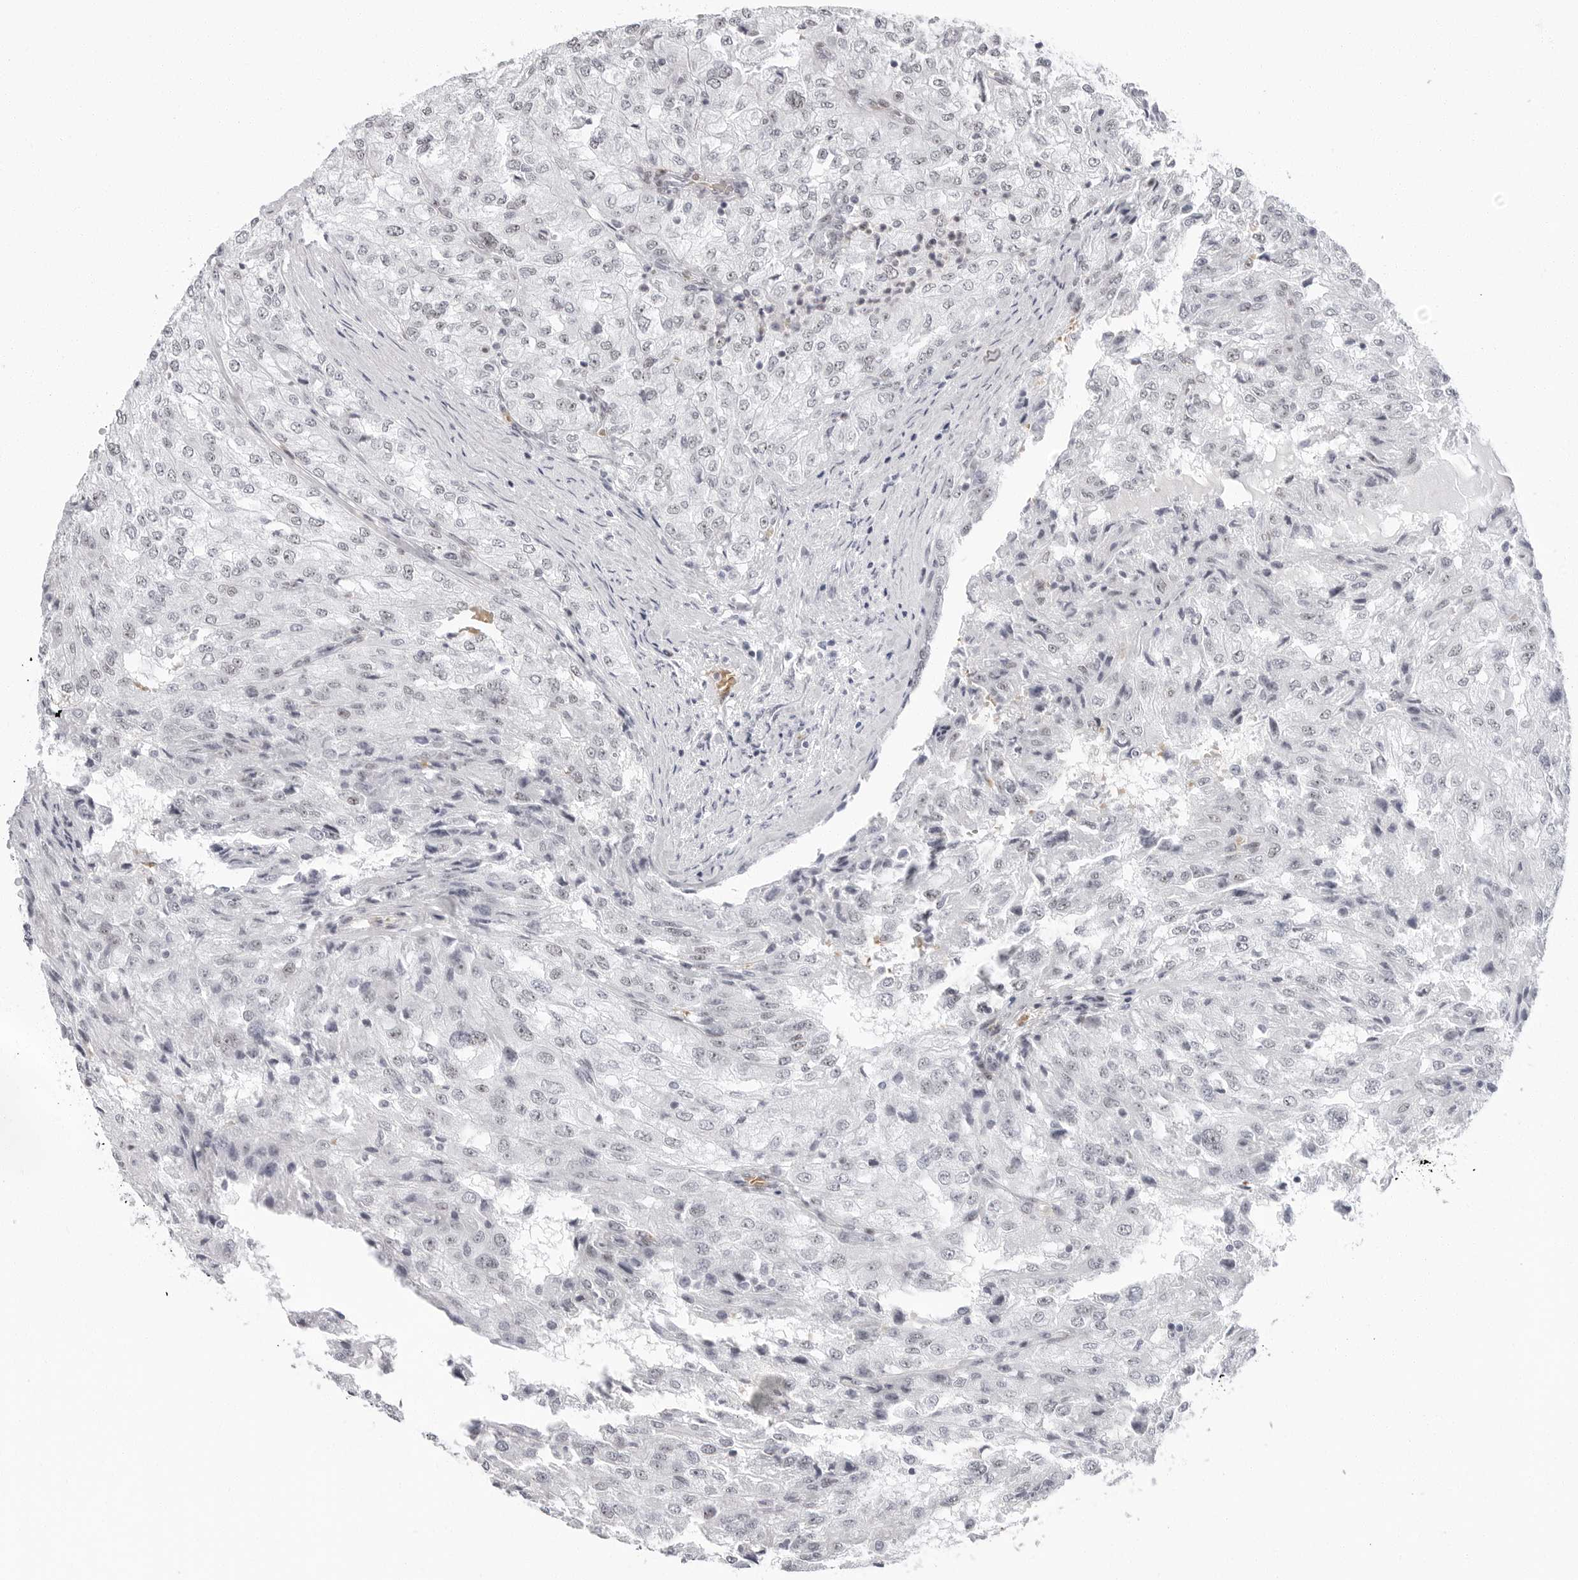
{"staining": {"intensity": "negative", "quantity": "none", "location": "none"}, "tissue": "renal cancer", "cell_type": "Tumor cells", "image_type": "cancer", "snomed": [{"axis": "morphology", "description": "Adenocarcinoma, NOS"}, {"axis": "topography", "description": "Kidney"}], "caption": "DAB immunohistochemical staining of adenocarcinoma (renal) displays no significant expression in tumor cells.", "gene": "VEZF1", "patient": {"sex": "female", "age": 54}}